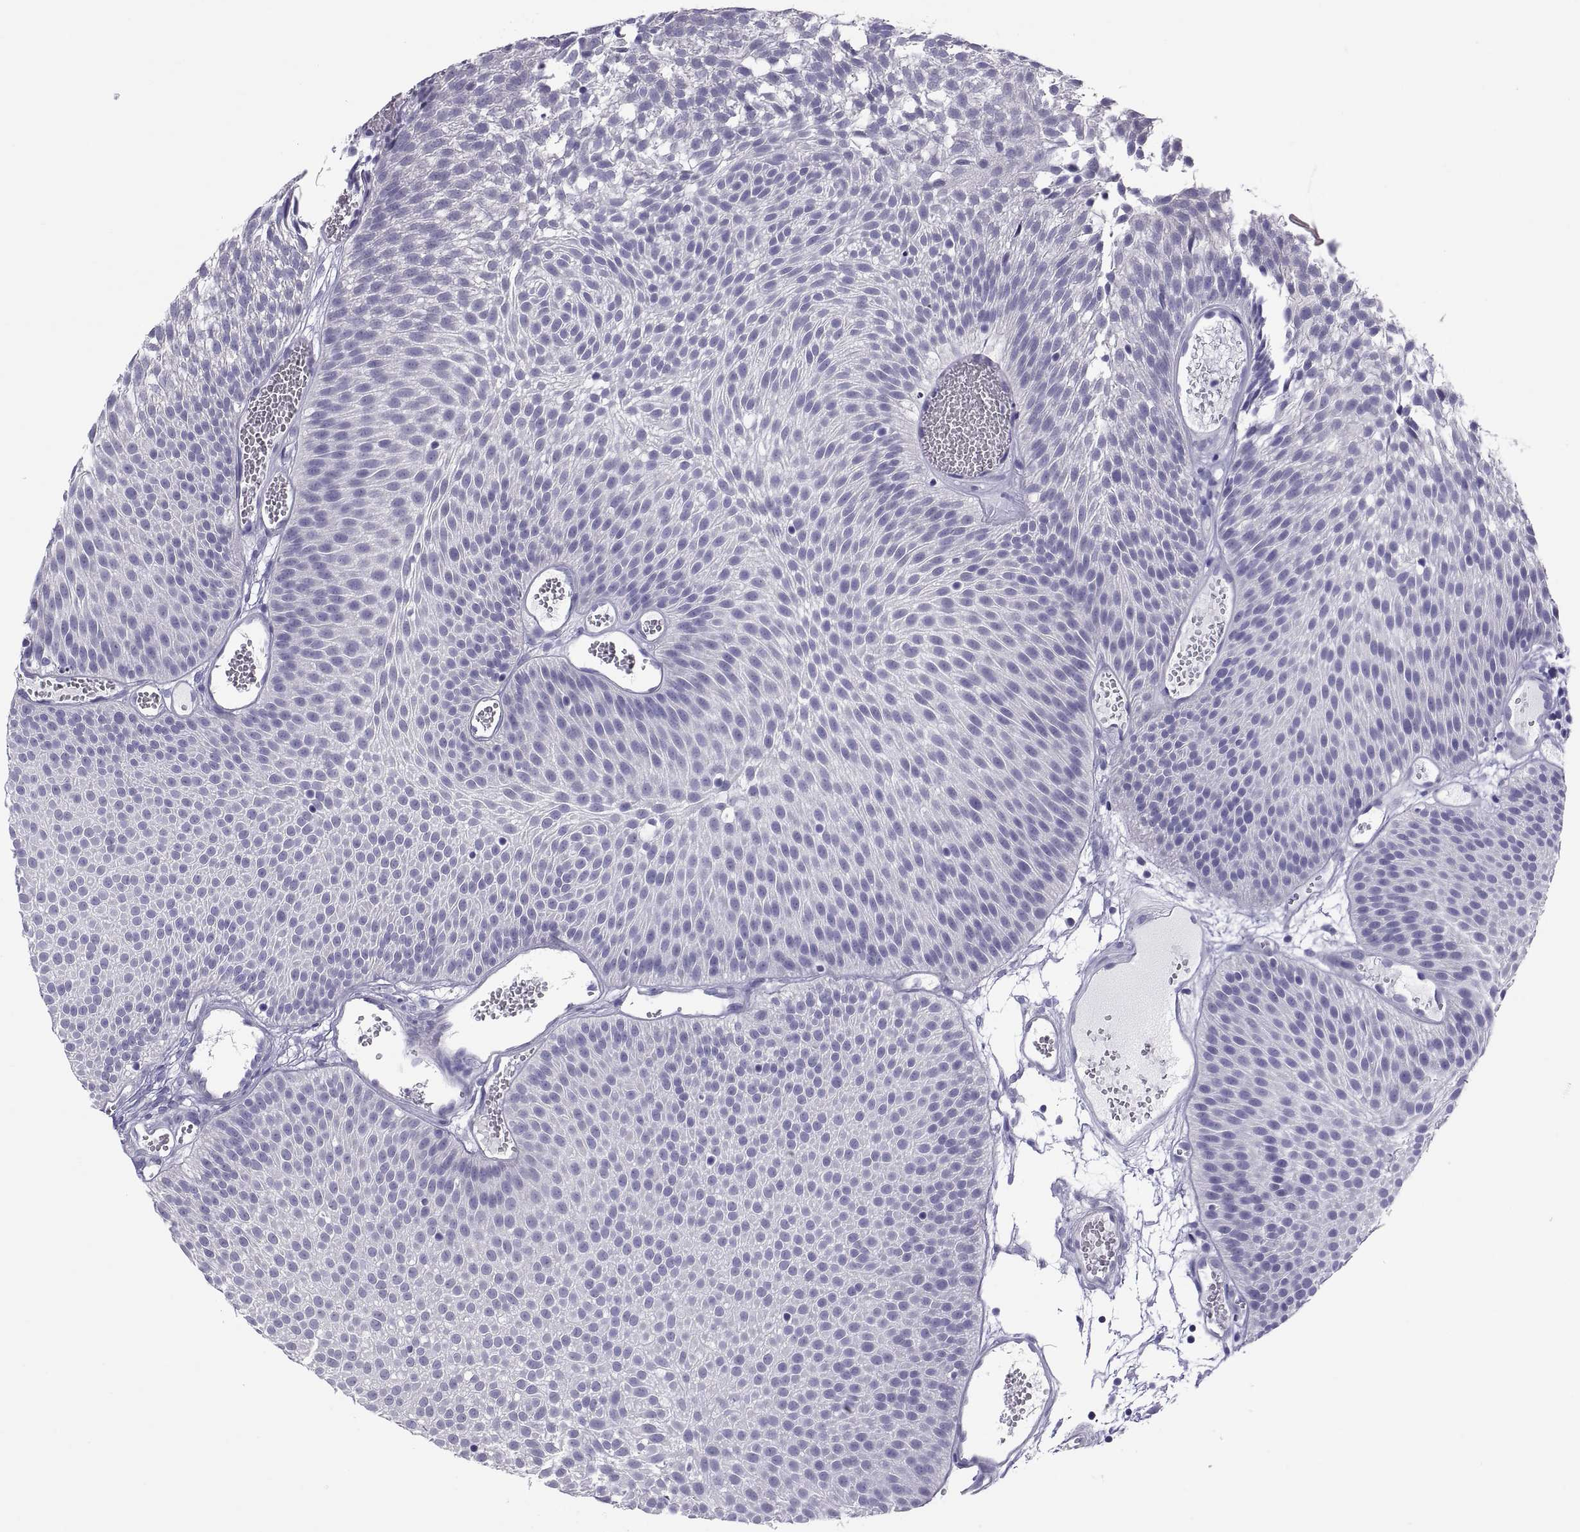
{"staining": {"intensity": "negative", "quantity": "none", "location": "none"}, "tissue": "urothelial cancer", "cell_type": "Tumor cells", "image_type": "cancer", "snomed": [{"axis": "morphology", "description": "Urothelial carcinoma, Low grade"}, {"axis": "topography", "description": "Urinary bladder"}], "caption": "Immunohistochemistry (IHC) photomicrograph of neoplastic tissue: urothelial carcinoma (low-grade) stained with DAB (3,3'-diaminobenzidine) shows no significant protein positivity in tumor cells.", "gene": "RNASE12", "patient": {"sex": "male", "age": 52}}